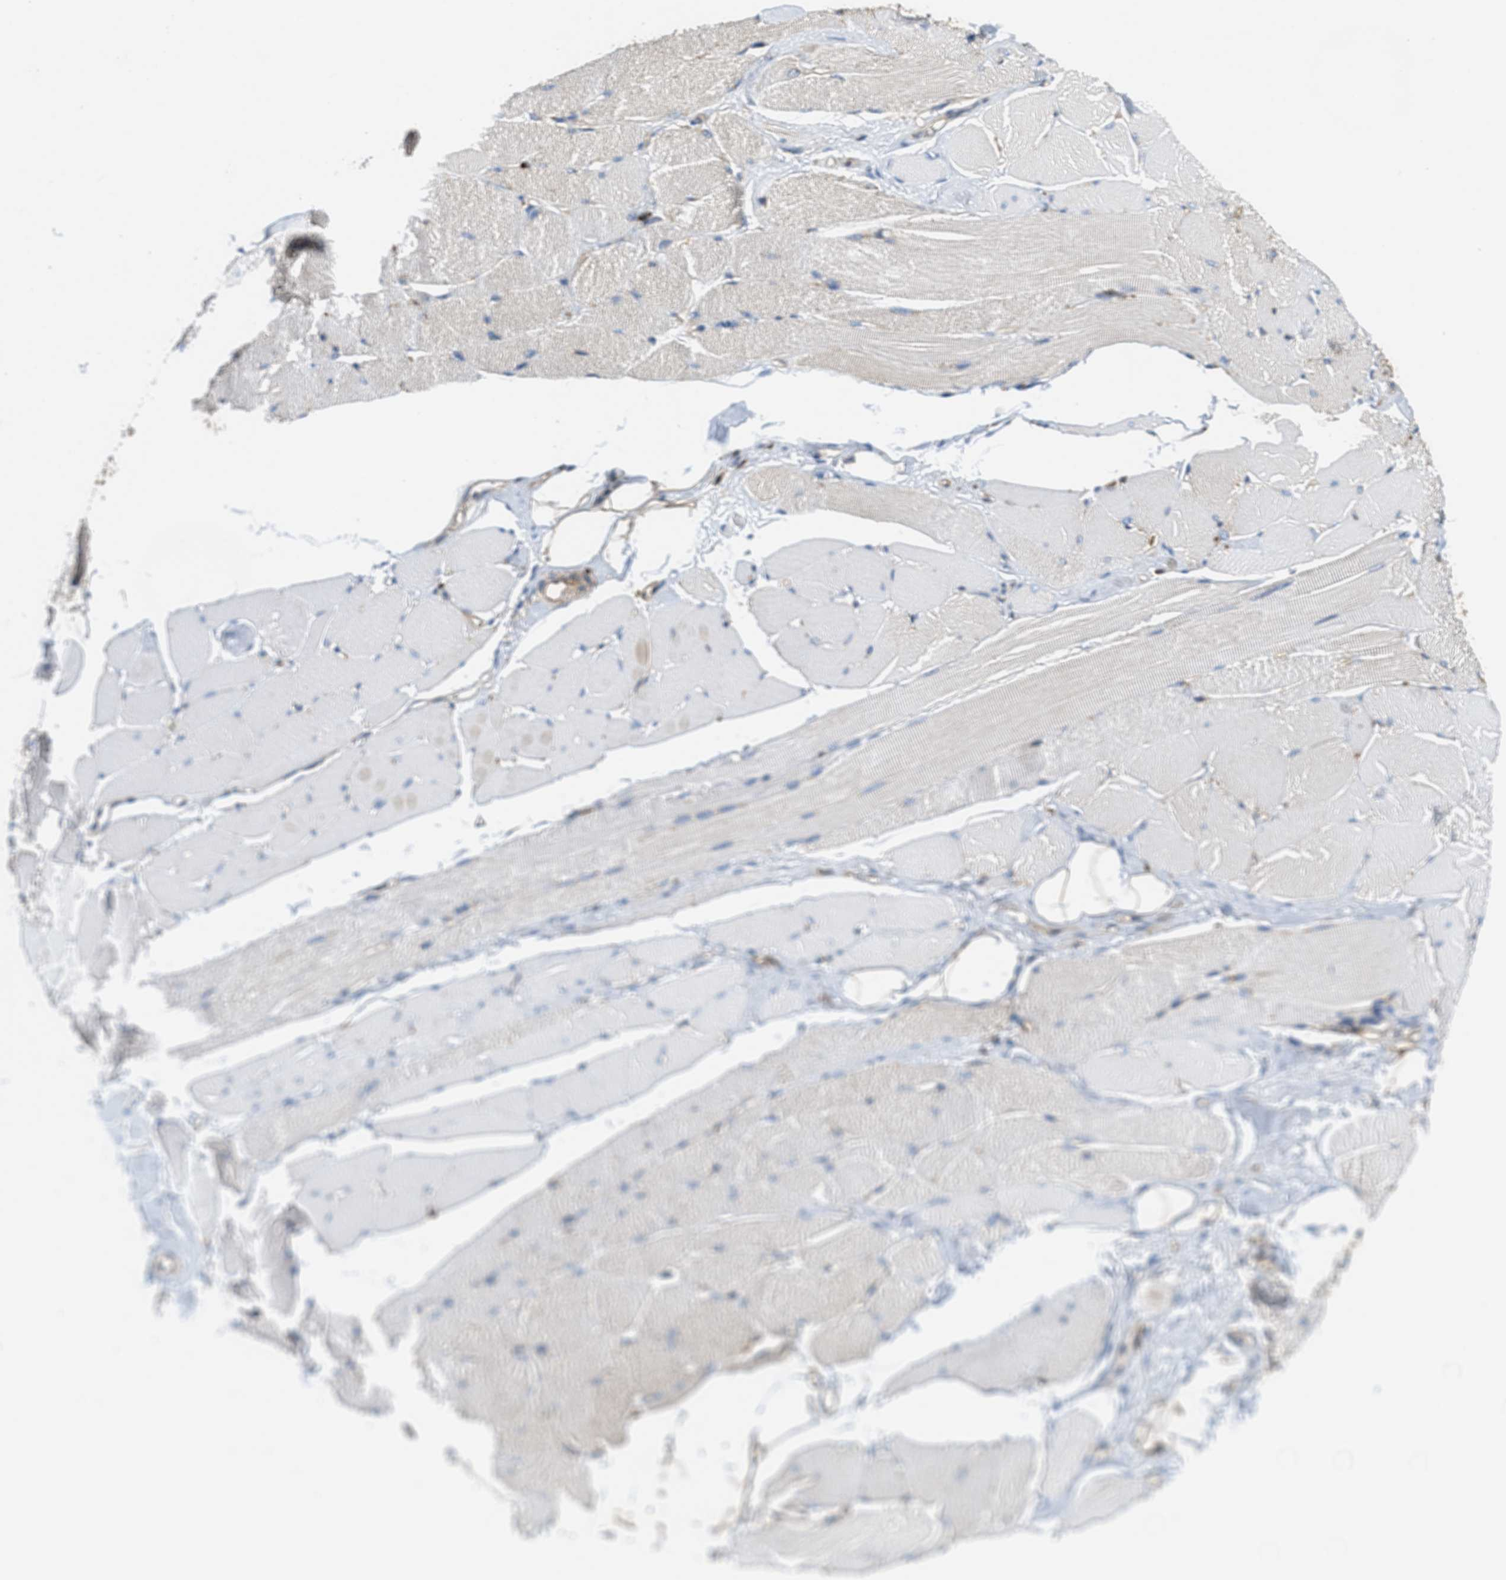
{"staining": {"intensity": "strong", "quantity": "<25%", "location": "cytoplasmic/membranous"}, "tissue": "skeletal muscle", "cell_type": "Myocytes", "image_type": "normal", "snomed": [{"axis": "morphology", "description": "Normal tissue, NOS"}, {"axis": "topography", "description": "Skeletal muscle"}, {"axis": "topography", "description": "Peripheral nerve tissue"}], "caption": "Strong cytoplasmic/membranous staining is present in approximately <25% of myocytes in benign skeletal muscle.", "gene": "BMPR2", "patient": {"sex": "female", "age": 84}}